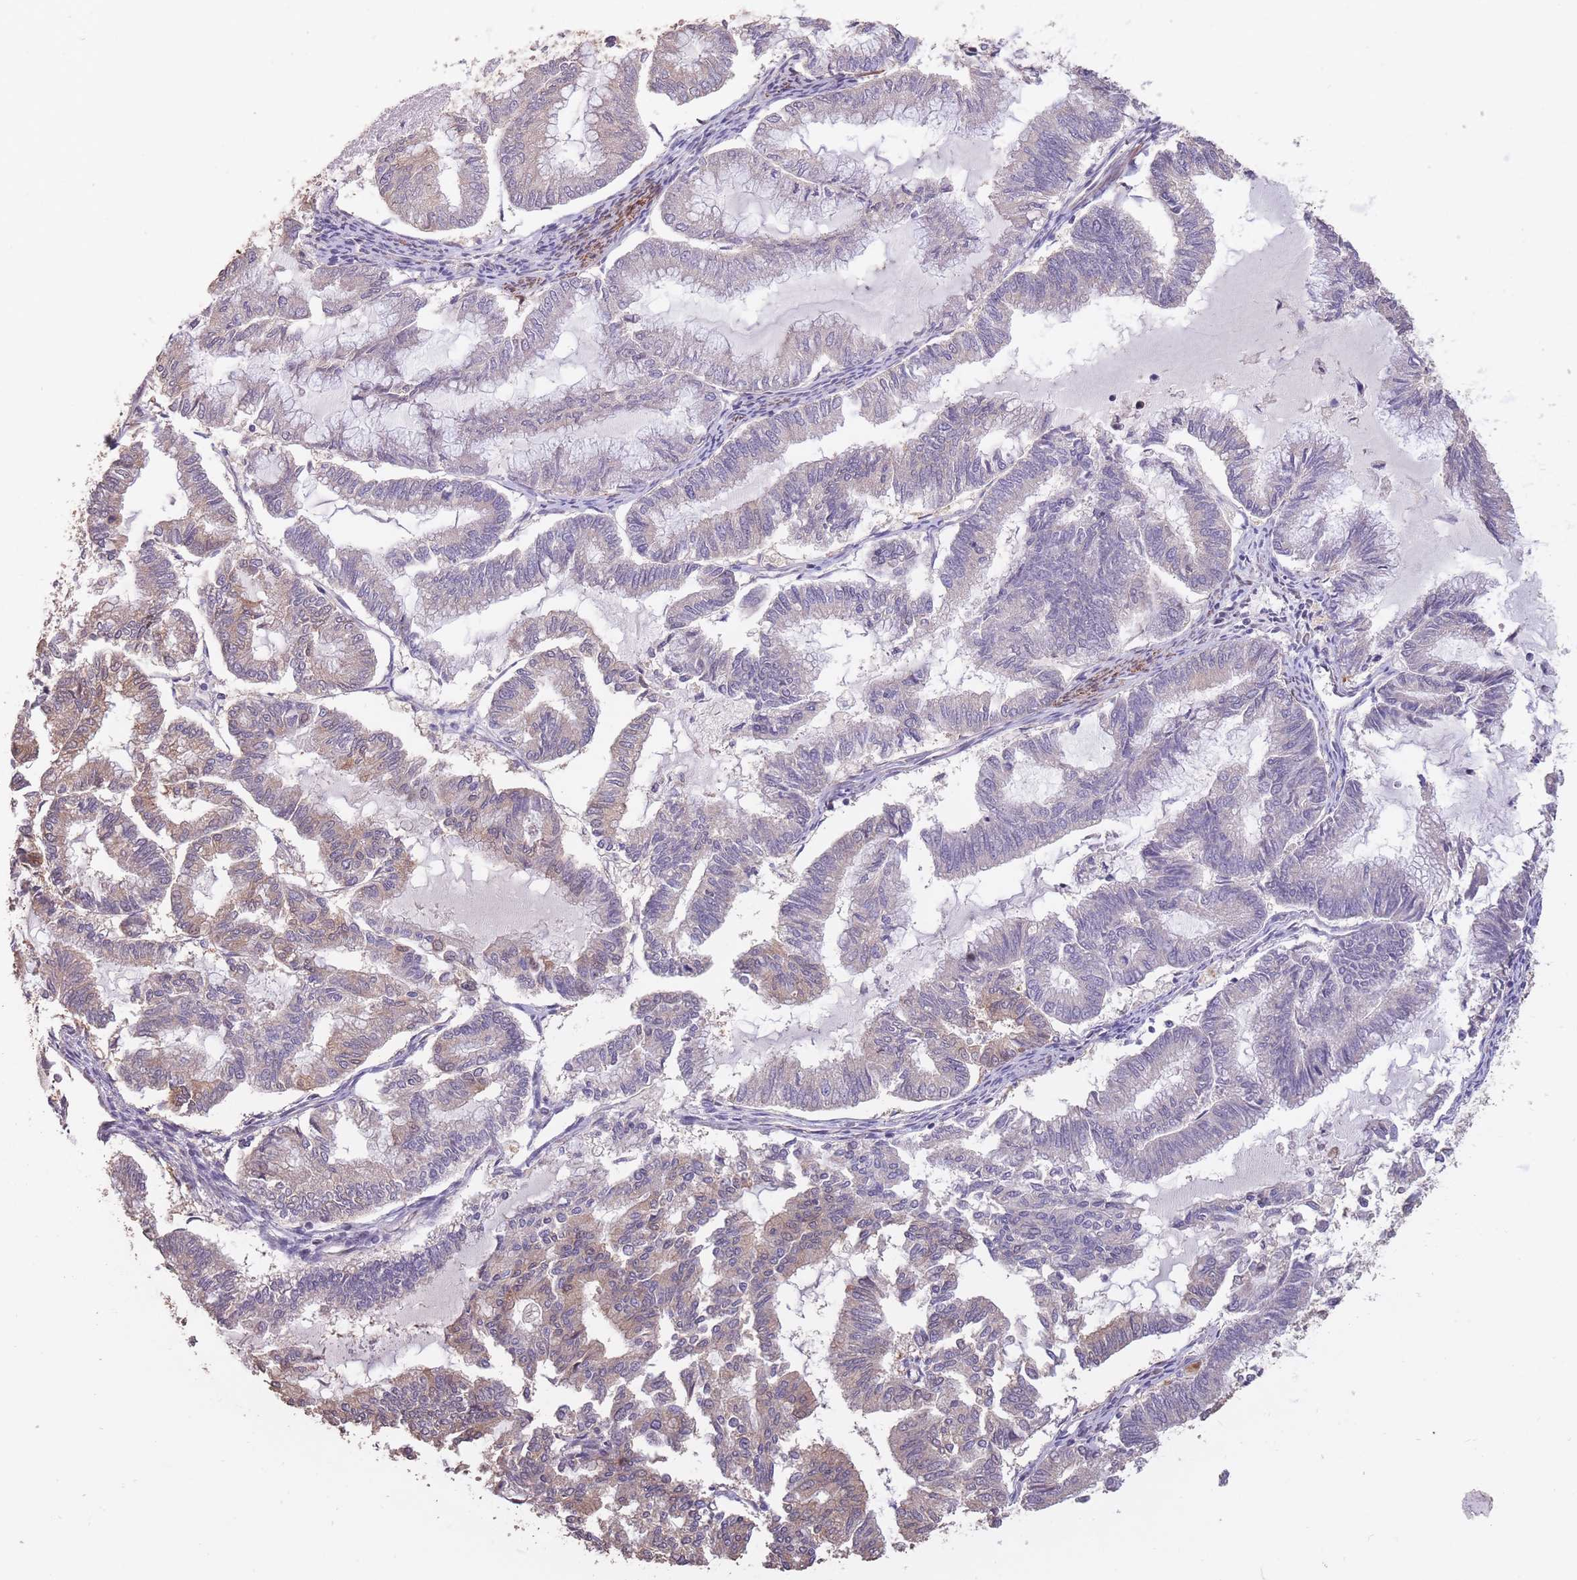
{"staining": {"intensity": "weak", "quantity": "<25%", "location": "cytoplasmic/membranous"}, "tissue": "endometrial cancer", "cell_type": "Tumor cells", "image_type": "cancer", "snomed": [{"axis": "morphology", "description": "Adenocarcinoma, NOS"}, {"axis": "topography", "description": "Endometrium"}], "caption": "Immunohistochemistry of adenocarcinoma (endometrial) shows no expression in tumor cells. (DAB immunohistochemistry visualized using brightfield microscopy, high magnification).", "gene": "NLRC4", "patient": {"sex": "female", "age": 79}}